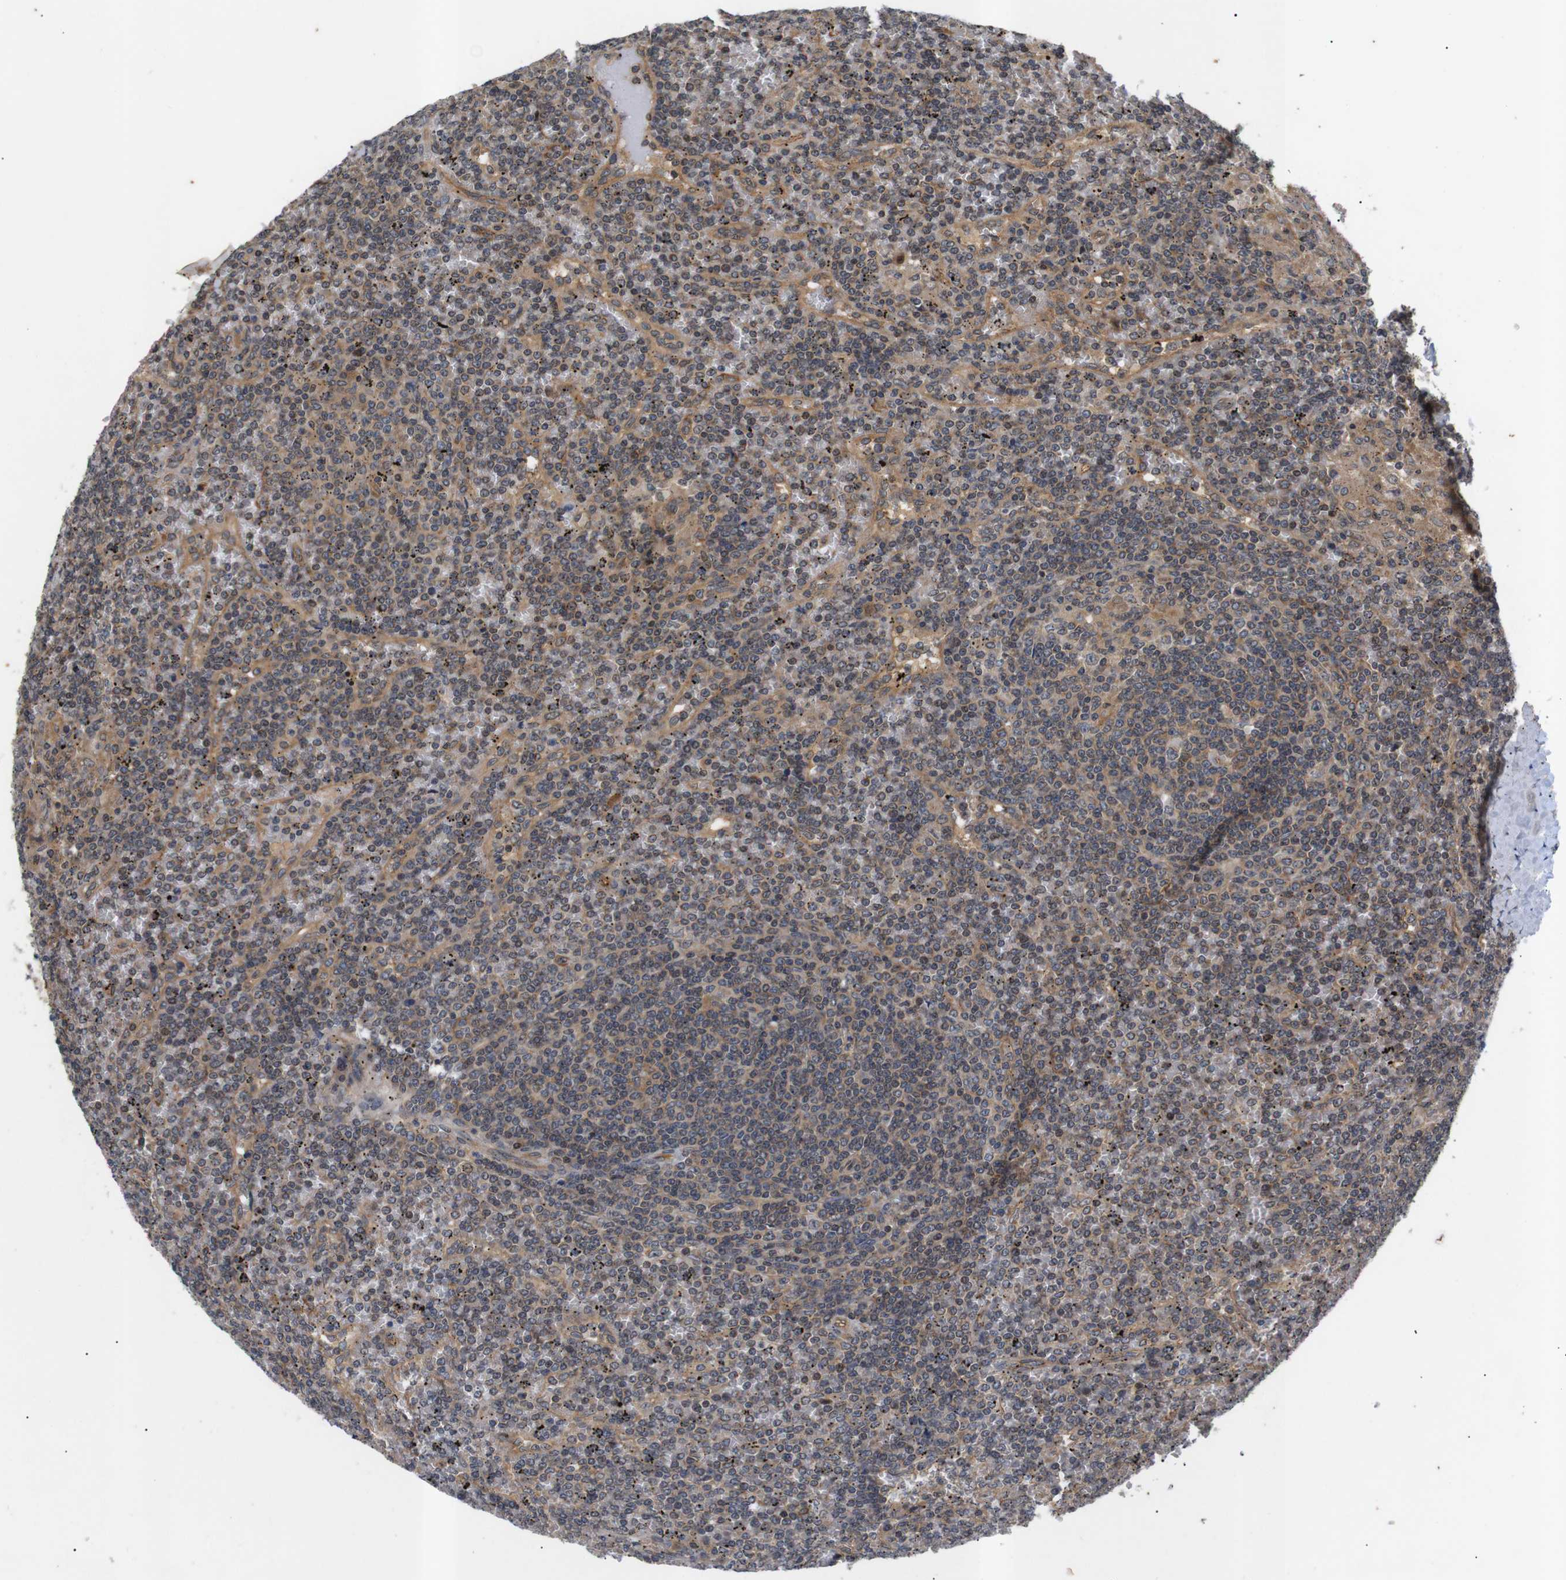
{"staining": {"intensity": "weak", "quantity": "25%-75%", "location": "cytoplasmic/membranous,nuclear"}, "tissue": "lymphoma", "cell_type": "Tumor cells", "image_type": "cancer", "snomed": [{"axis": "morphology", "description": "Malignant lymphoma, non-Hodgkin's type, Low grade"}, {"axis": "topography", "description": "Spleen"}], "caption": "Tumor cells show weak cytoplasmic/membranous and nuclear positivity in approximately 25%-75% of cells in lymphoma.", "gene": "RIPK1", "patient": {"sex": "female", "age": 19}}